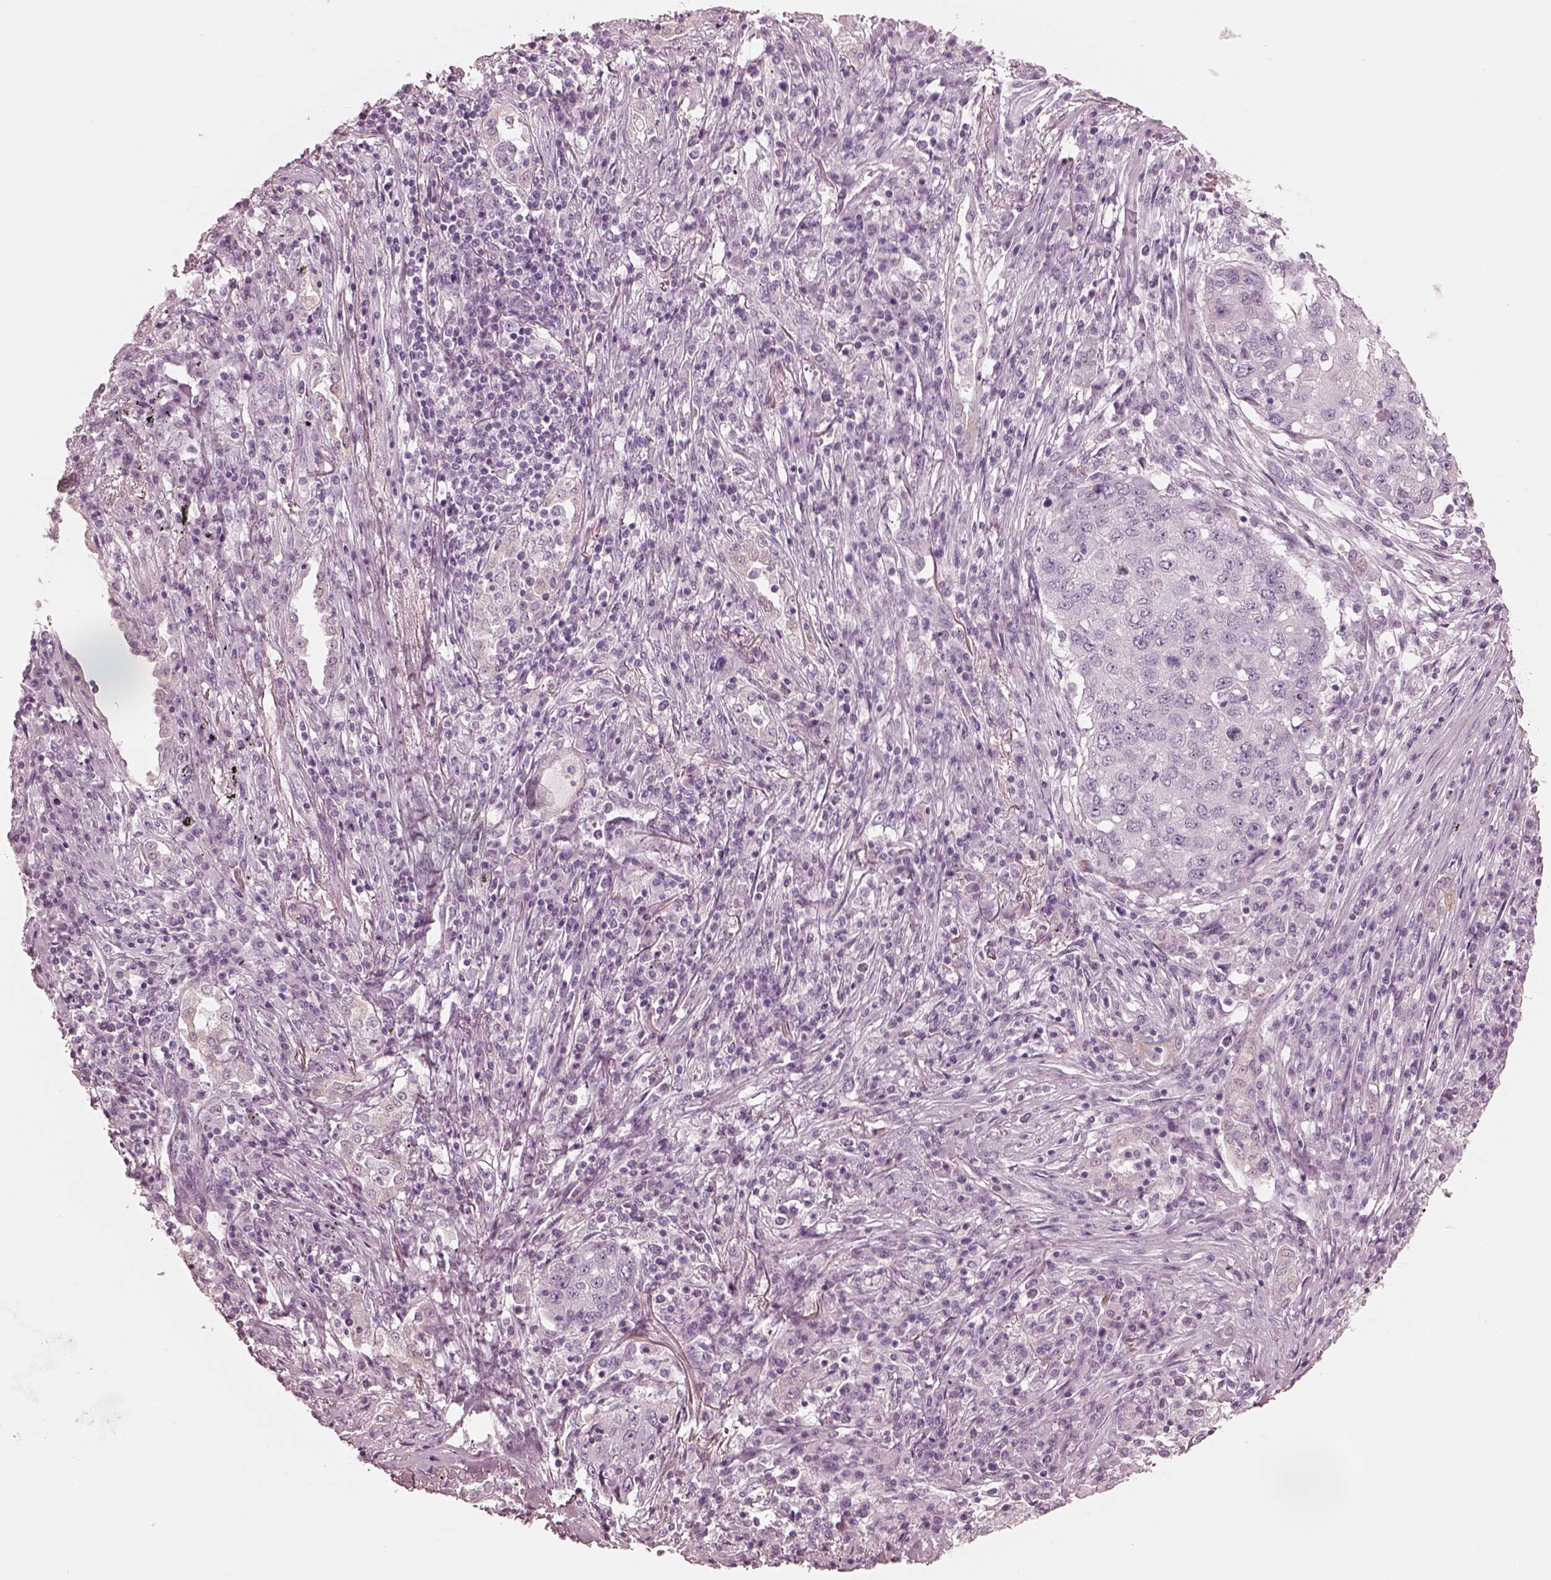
{"staining": {"intensity": "negative", "quantity": "none", "location": "none"}, "tissue": "lung cancer", "cell_type": "Tumor cells", "image_type": "cancer", "snomed": [{"axis": "morphology", "description": "Squamous cell carcinoma, NOS"}, {"axis": "topography", "description": "Lung"}], "caption": "Protein analysis of lung squamous cell carcinoma reveals no significant expression in tumor cells.", "gene": "PON3", "patient": {"sex": "female", "age": 63}}